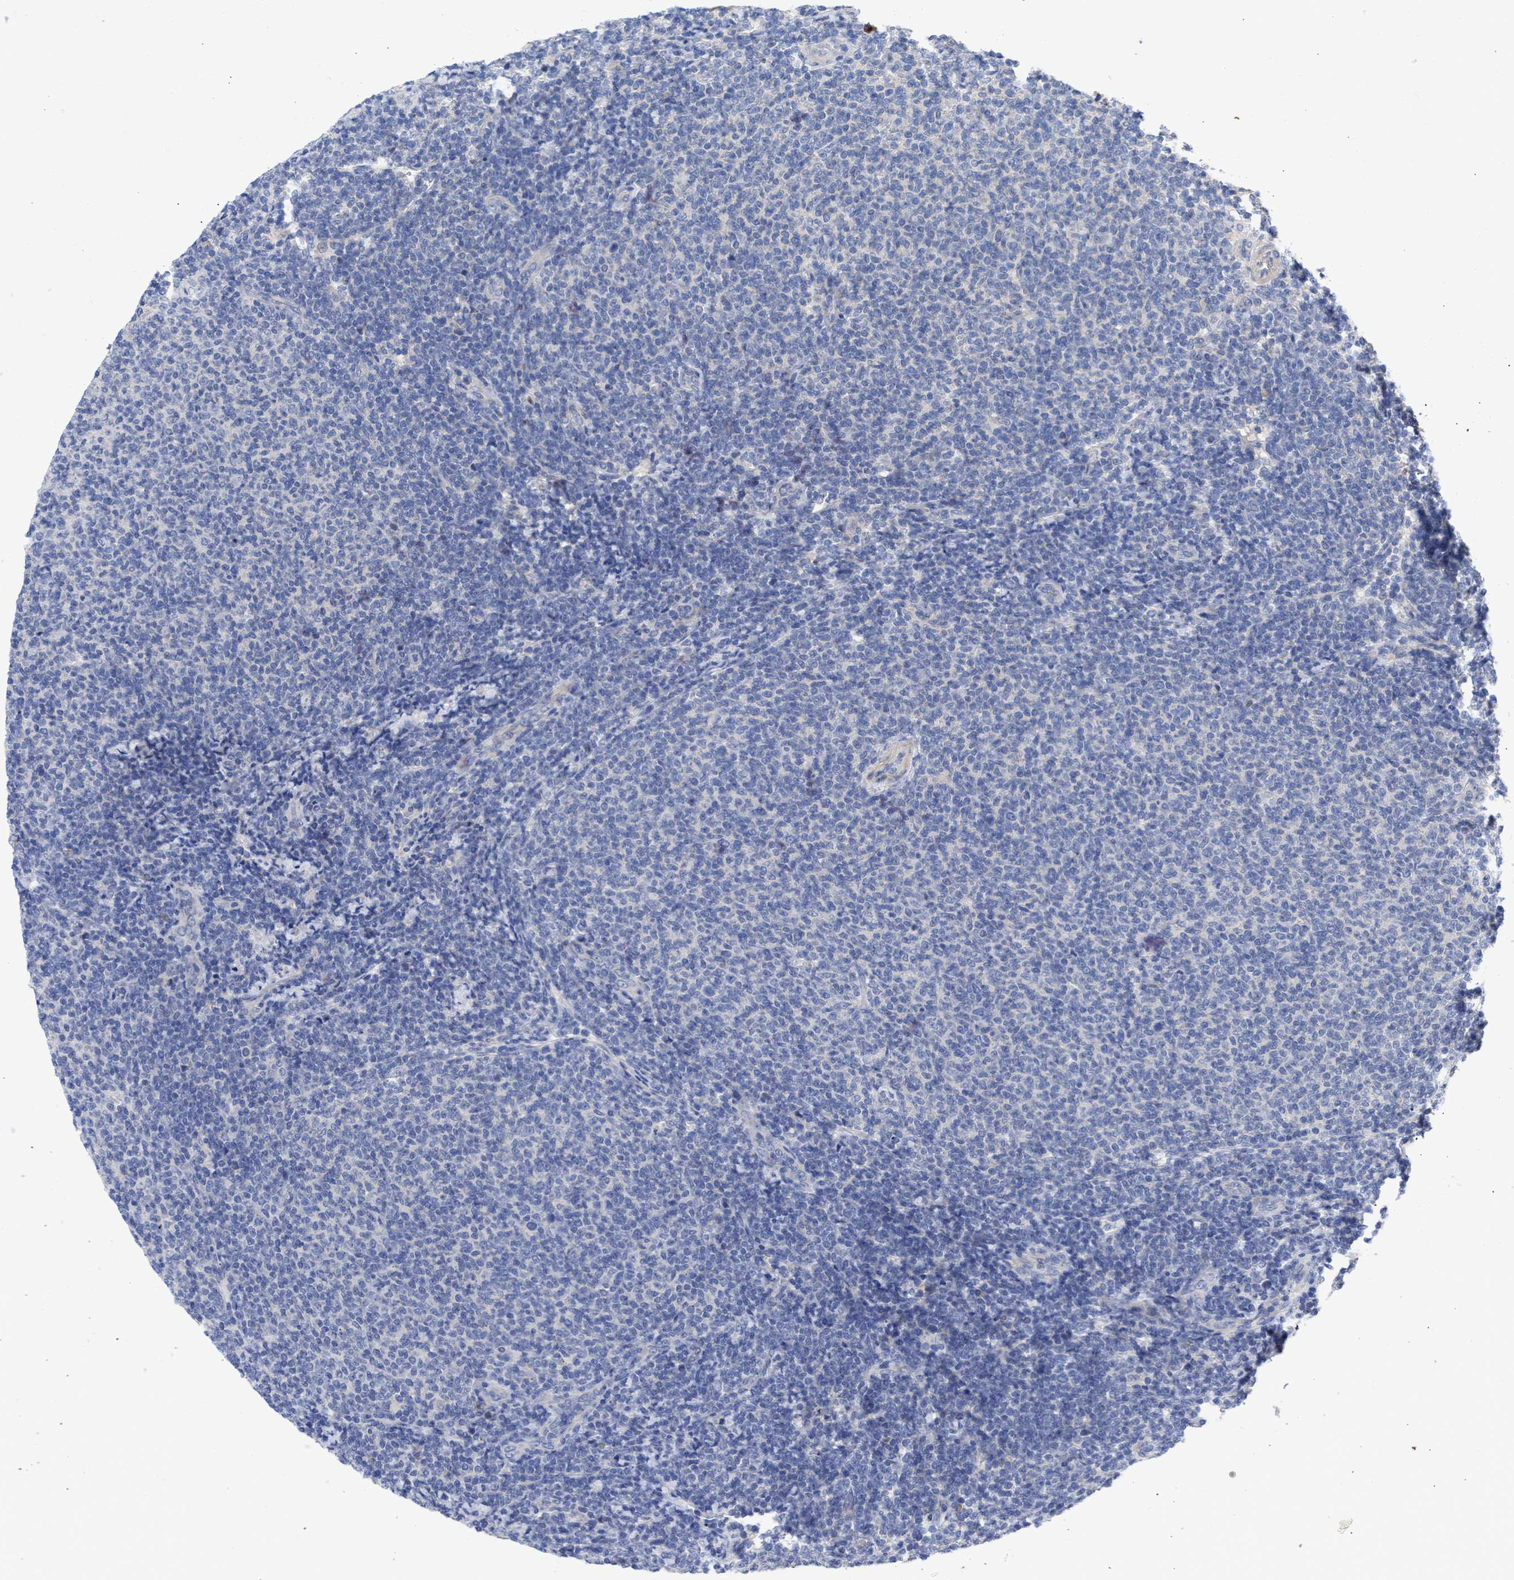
{"staining": {"intensity": "negative", "quantity": "none", "location": "none"}, "tissue": "lymphoma", "cell_type": "Tumor cells", "image_type": "cancer", "snomed": [{"axis": "morphology", "description": "Malignant lymphoma, non-Hodgkin's type, Low grade"}, {"axis": "topography", "description": "Lymph node"}], "caption": "Tumor cells show no significant staining in lymphoma.", "gene": "ARHGEF4", "patient": {"sex": "male", "age": 66}}